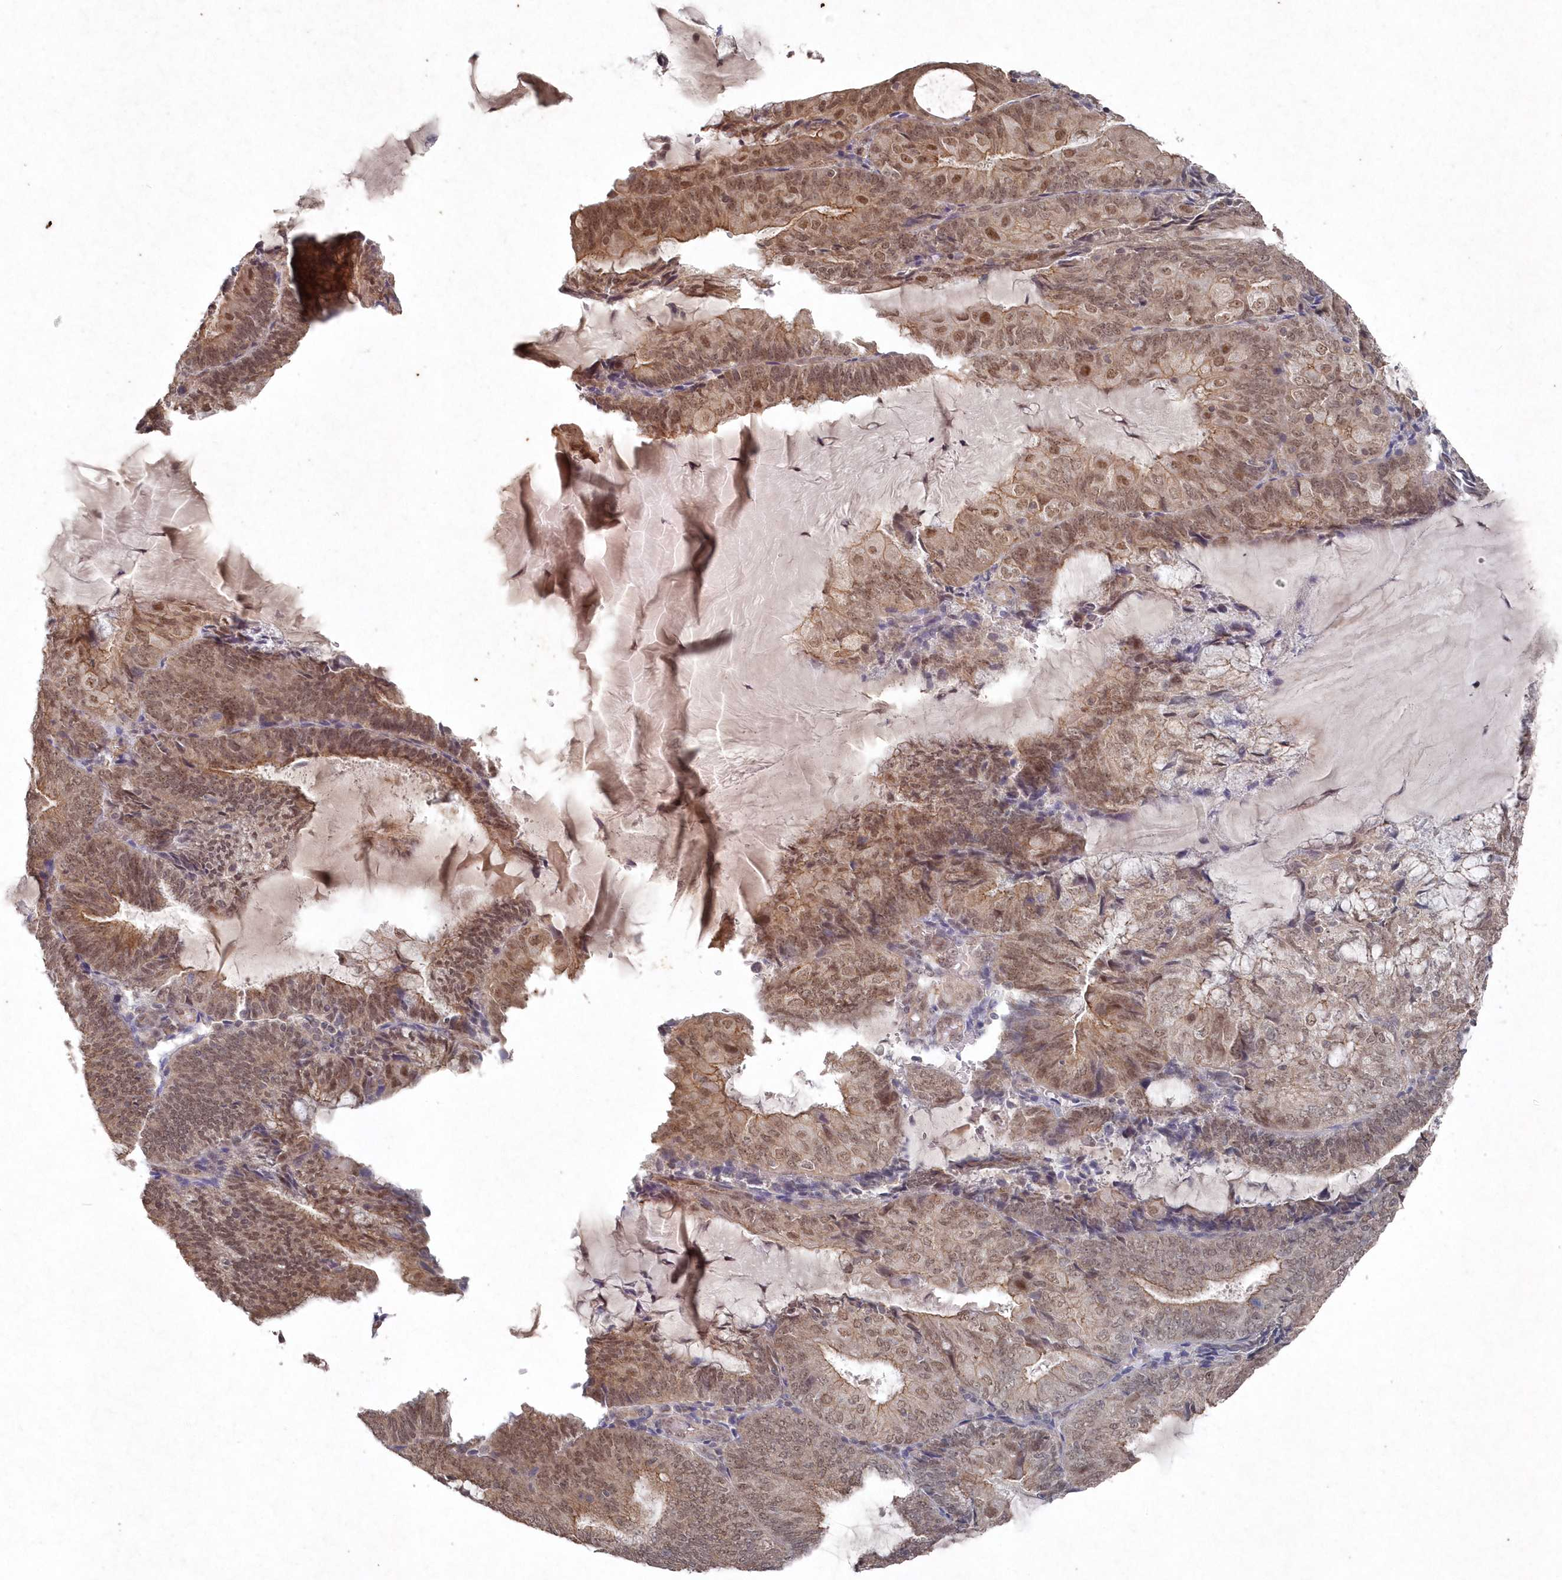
{"staining": {"intensity": "moderate", "quantity": "25%-75%", "location": "cytoplasmic/membranous,nuclear"}, "tissue": "endometrial cancer", "cell_type": "Tumor cells", "image_type": "cancer", "snomed": [{"axis": "morphology", "description": "Adenocarcinoma, NOS"}, {"axis": "topography", "description": "Endometrium"}], "caption": "An immunohistochemistry photomicrograph of tumor tissue is shown. Protein staining in brown shows moderate cytoplasmic/membranous and nuclear positivity in endometrial adenocarcinoma within tumor cells. (DAB IHC, brown staining for protein, blue staining for nuclei).", "gene": "VSIG2", "patient": {"sex": "female", "age": 81}}